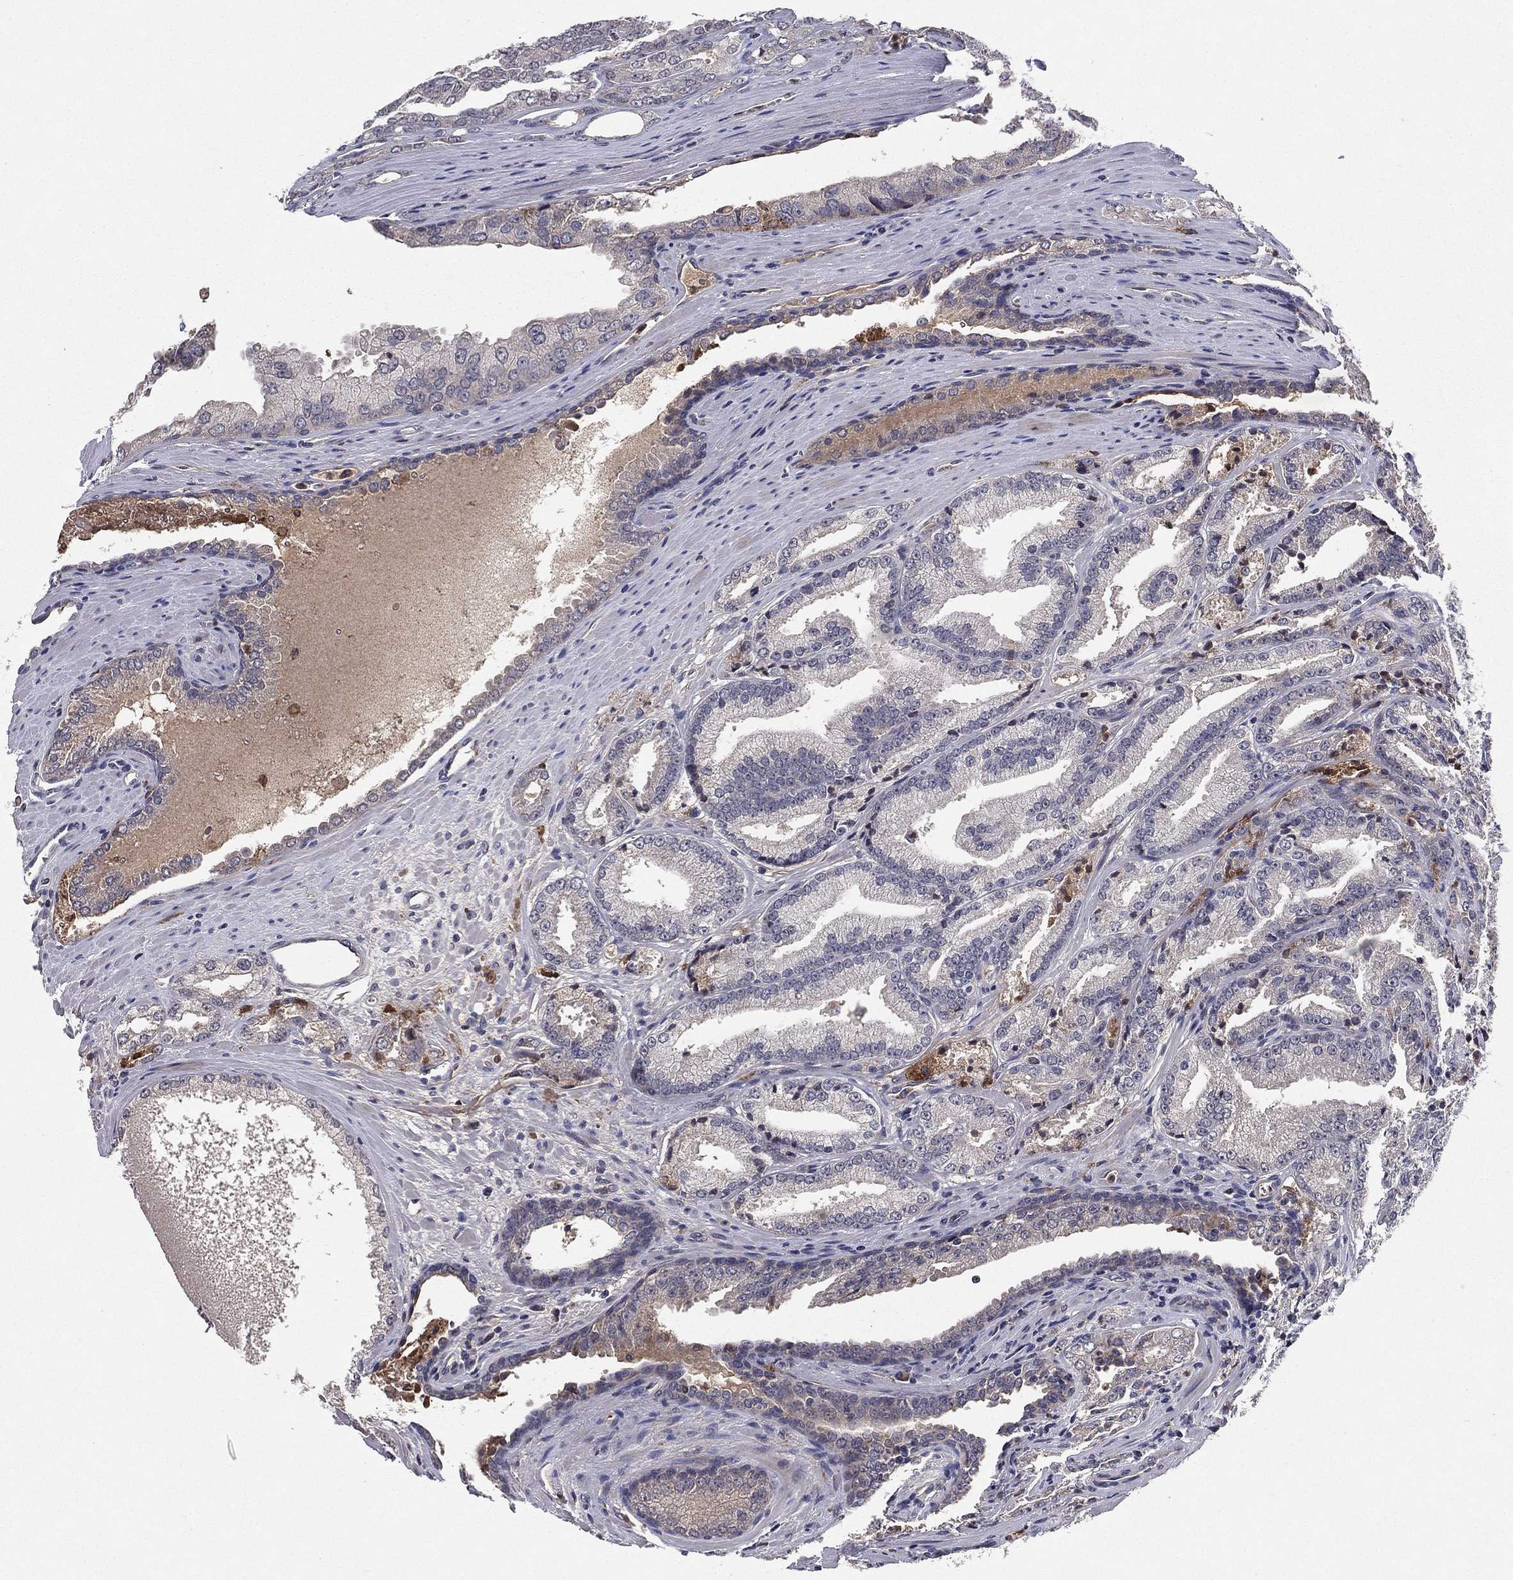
{"staining": {"intensity": "negative", "quantity": "none", "location": "none"}, "tissue": "prostate cancer", "cell_type": "Tumor cells", "image_type": "cancer", "snomed": [{"axis": "morphology", "description": "Adenocarcinoma, NOS"}, {"axis": "morphology", "description": "Adenocarcinoma, High grade"}, {"axis": "topography", "description": "Prostate"}], "caption": "Tumor cells show no significant protein positivity in prostate high-grade adenocarcinoma.", "gene": "PROS1", "patient": {"sex": "male", "age": 70}}